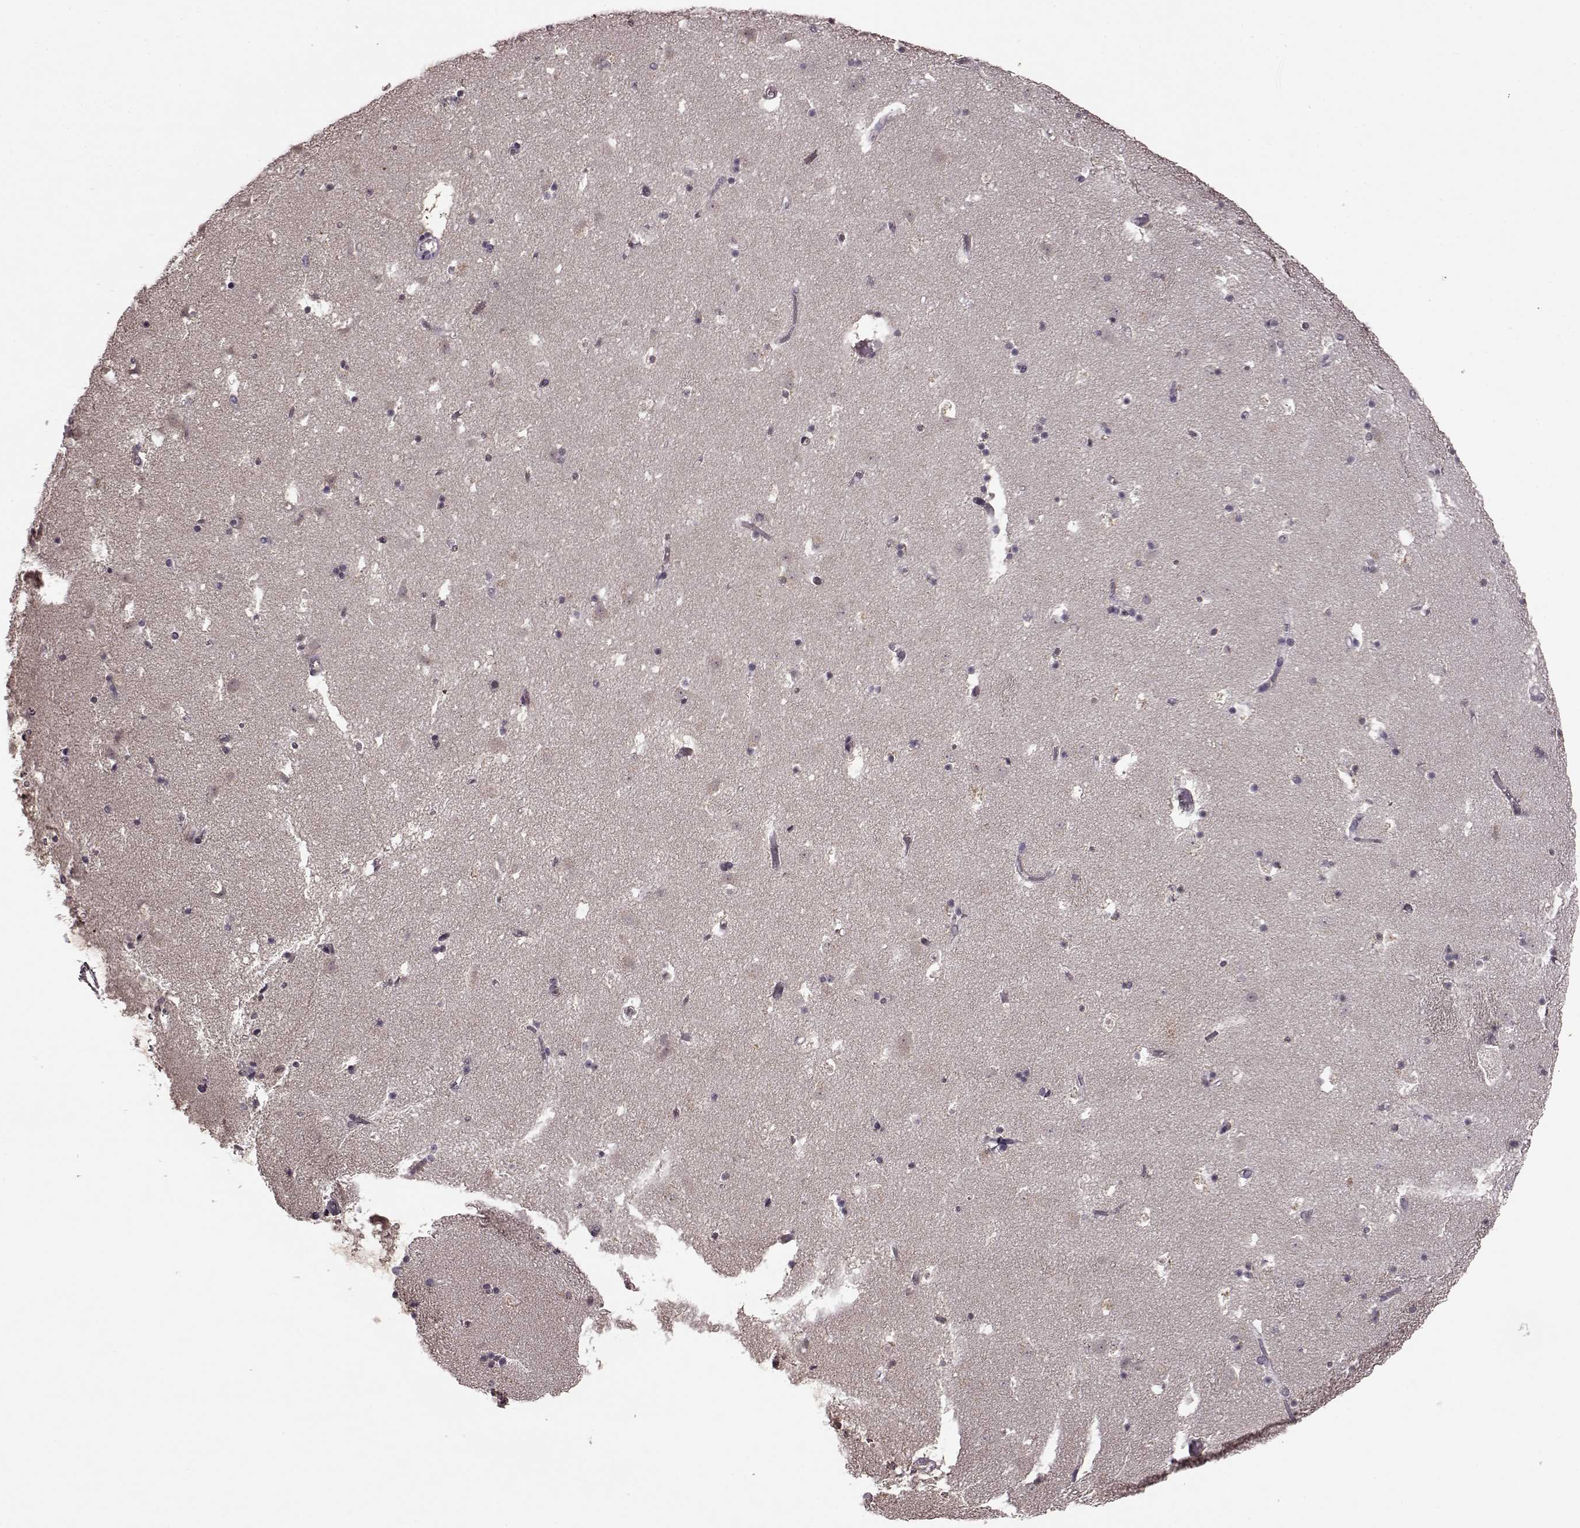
{"staining": {"intensity": "negative", "quantity": "none", "location": "none"}, "tissue": "caudate", "cell_type": "Glial cells", "image_type": "normal", "snomed": [{"axis": "morphology", "description": "Normal tissue, NOS"}, {"axis": "topography", "description": "Lateral ventricle wall"}], "caption": "Immunohistochemical staining of unremarkable caudate exhibits no significant staining in glial cells.", "gene": "NRL", "patient": {"sex": "female", "age": 42}}